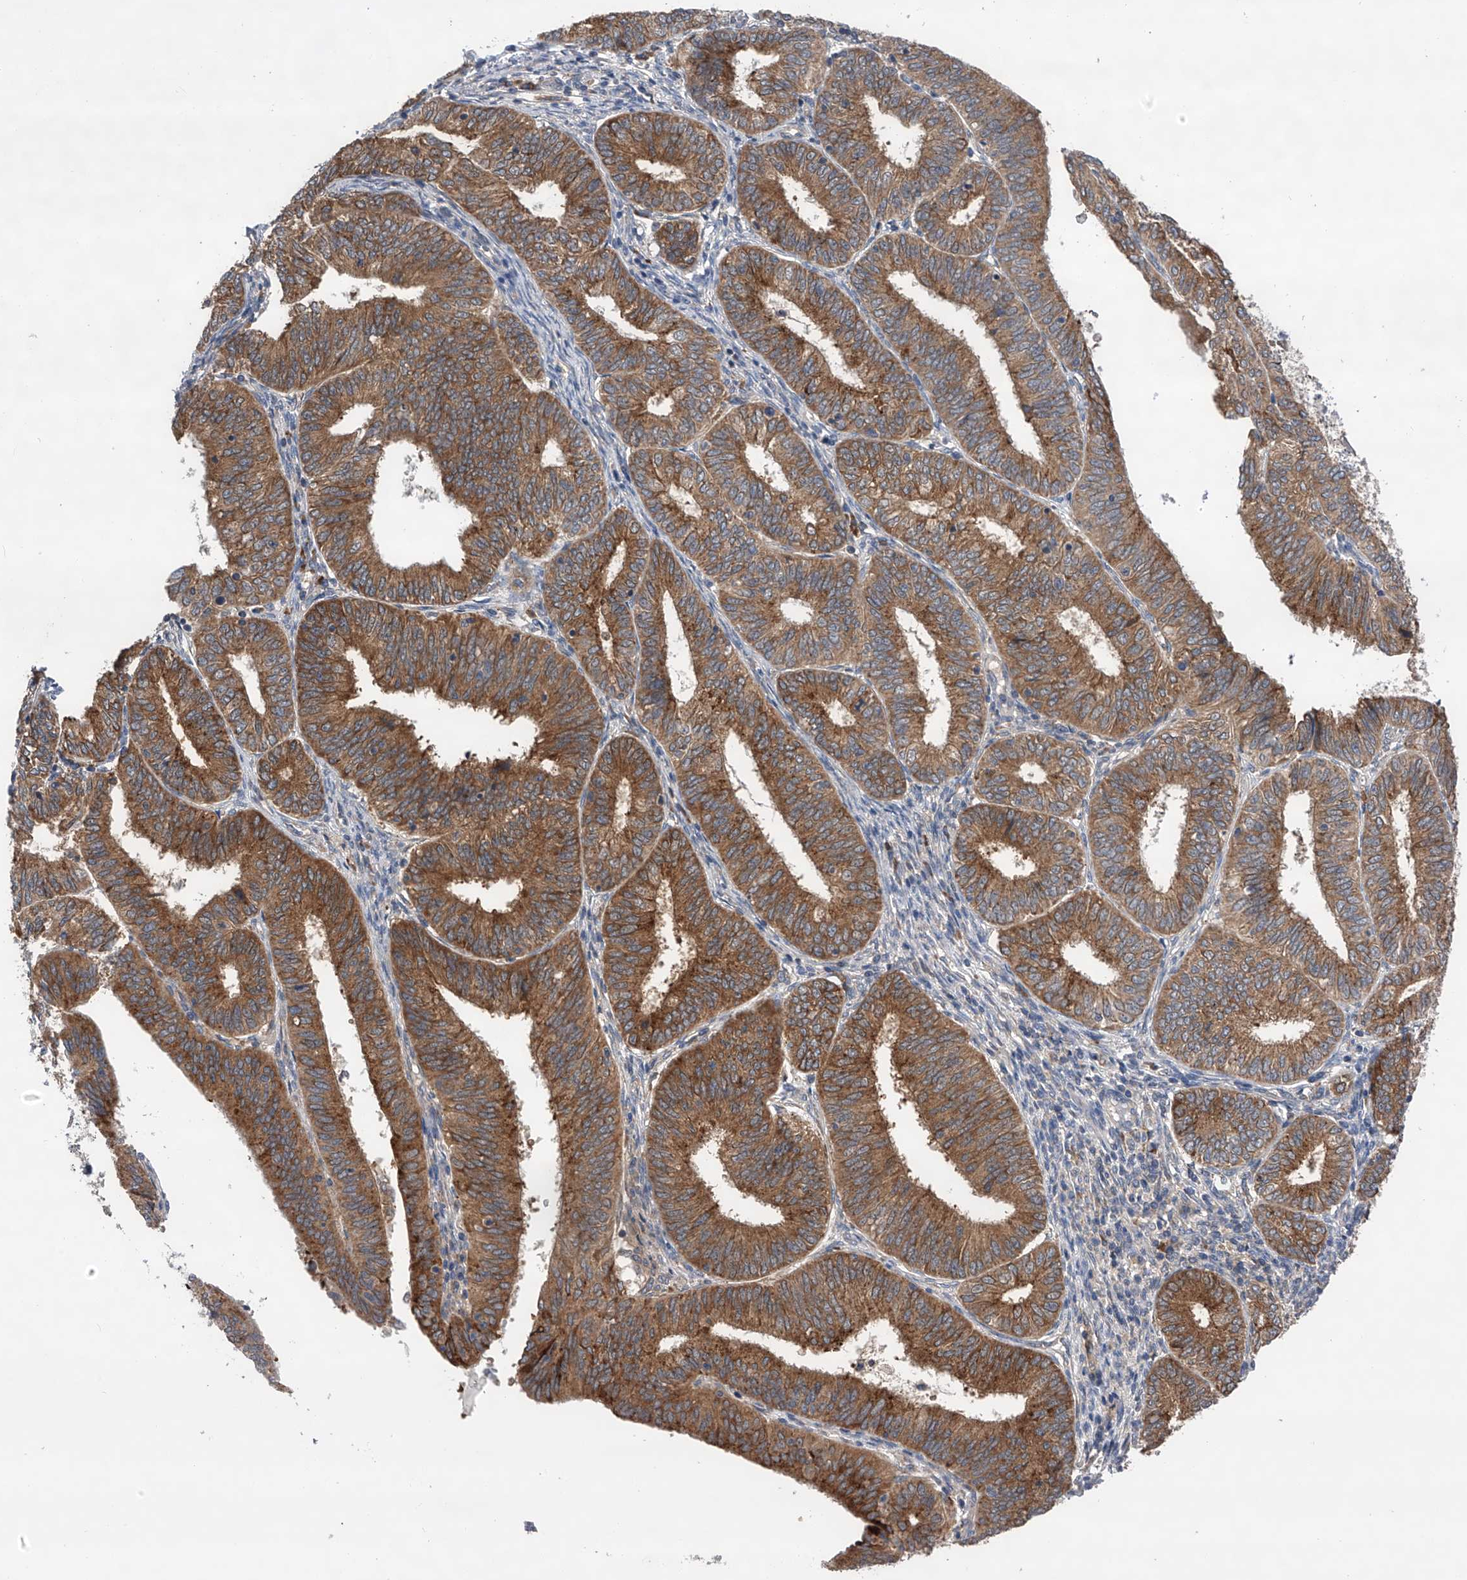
{"staining": {"intensity": "strong", "quantity": ">75%", "location": "cytoplasmic/membranous"}, "tissue": "endometrial cancer", "cell_type": "Tumor cells", "image_type": "cancer", "snomed": [{"axis": "morphology", "description": "Adenocarcinoma, NOS"}, {"axis": "topography", "description": "Endometrium"}], "caption": "Endometrial adenocarcinoma stained with a protein marker exhibits strong staining in tumor cells.", "gene": "SPOCK1", "patient": {"sex": "female", "age": 51}}